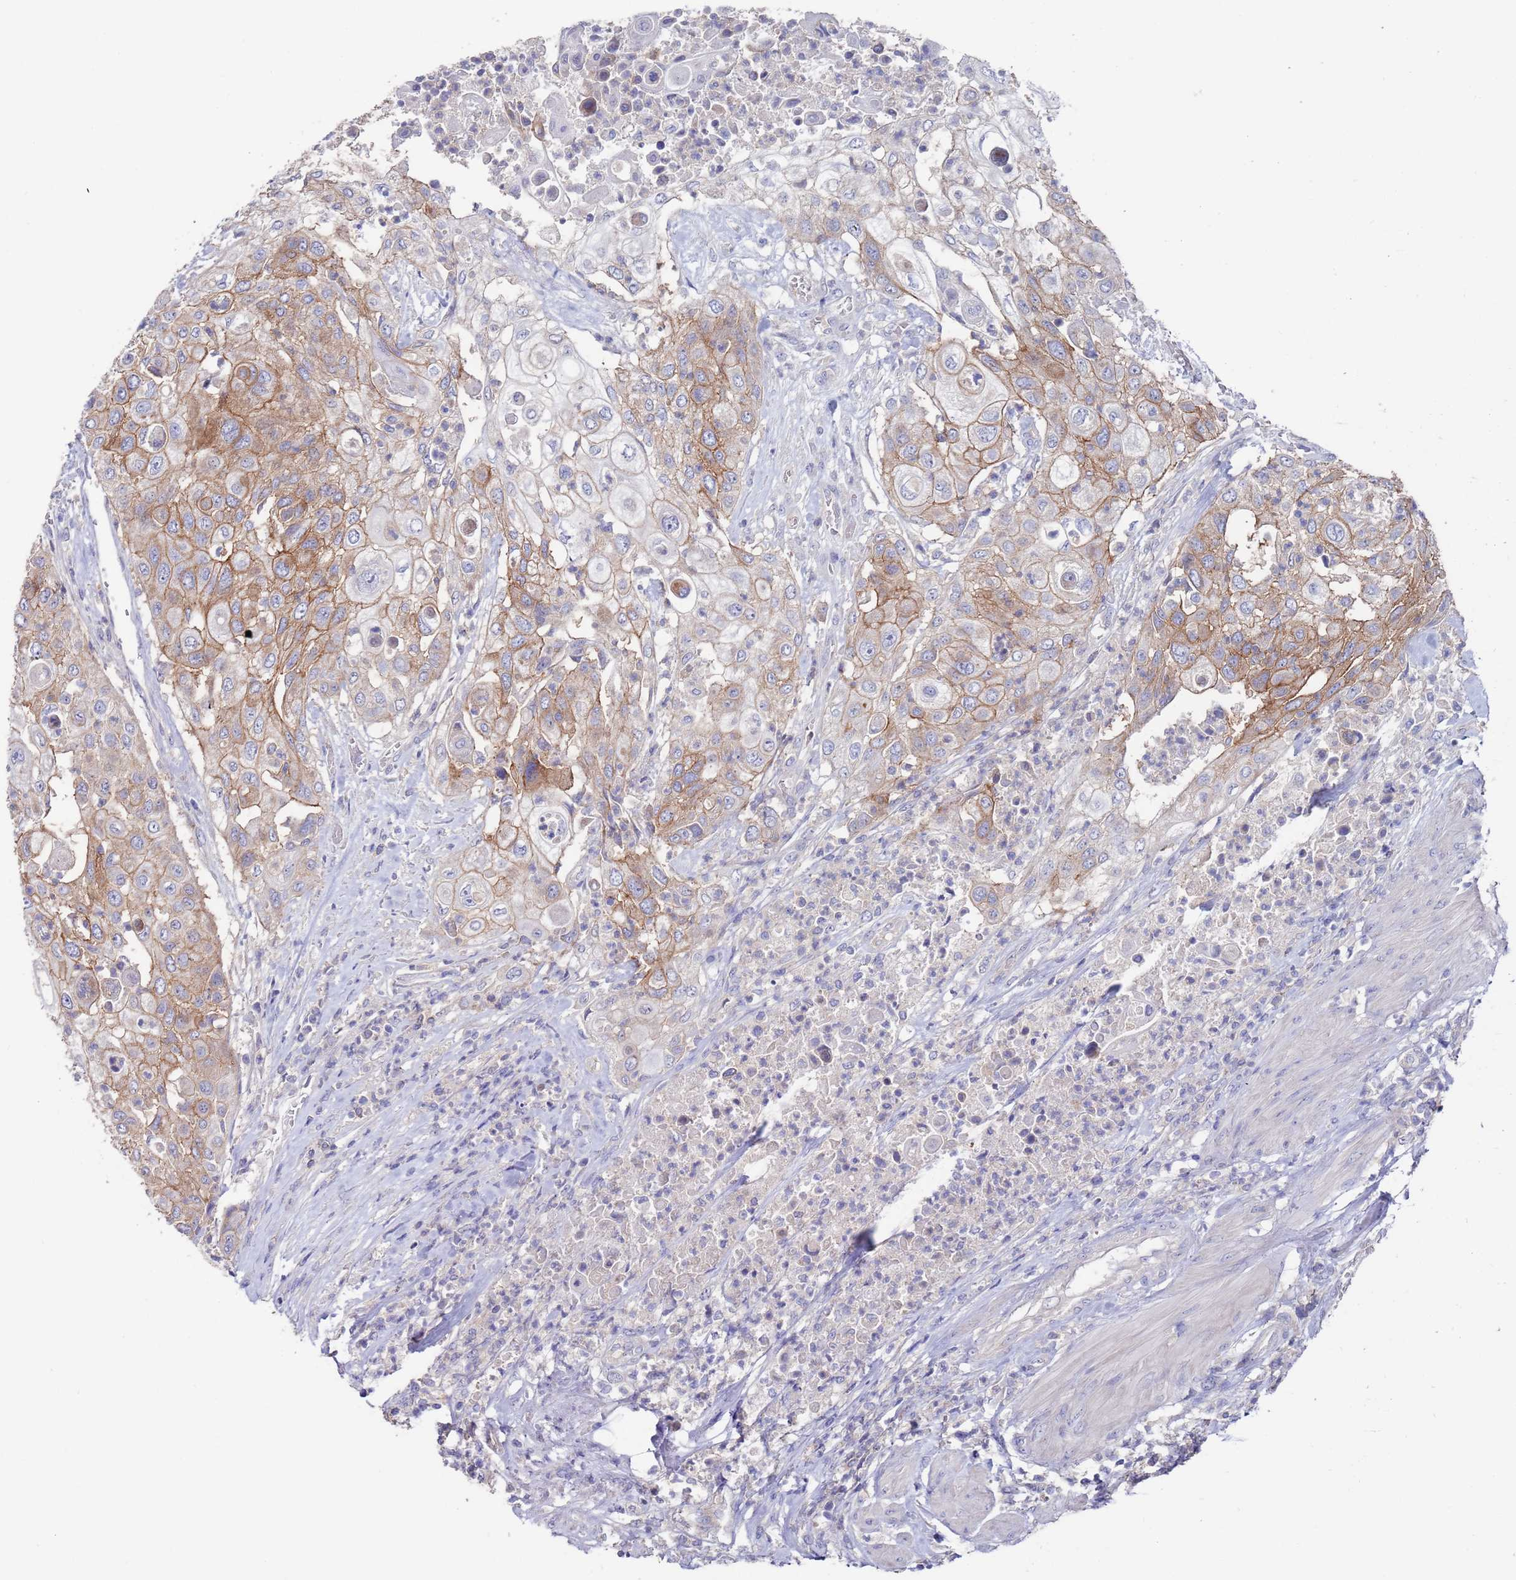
{"staining": {"intensity": "moderate", "quantity": ">75%", "location": "cytoplasmic/membranous"}, "tissue": "urothelial cancer", "cell_type": "Tumor cells", "image_type": "cancer", "snomed": [{"axis": "morphology", "description": "Urothelial carcinoma, High grade"}, {"axis": "topography", "description": "Urinary bladder"}], "caption": "Moderate cytoplasmic/membranous expression is identified in about >75% of tumor cells in urothelial carcinoma (high-grade). Immunohistochemistry (ihc) stains the protein of interest in brown and the nuclei are stained blue.", "gene": "KRTCAP3", "patient": {"sex": "female", "age": 79}}